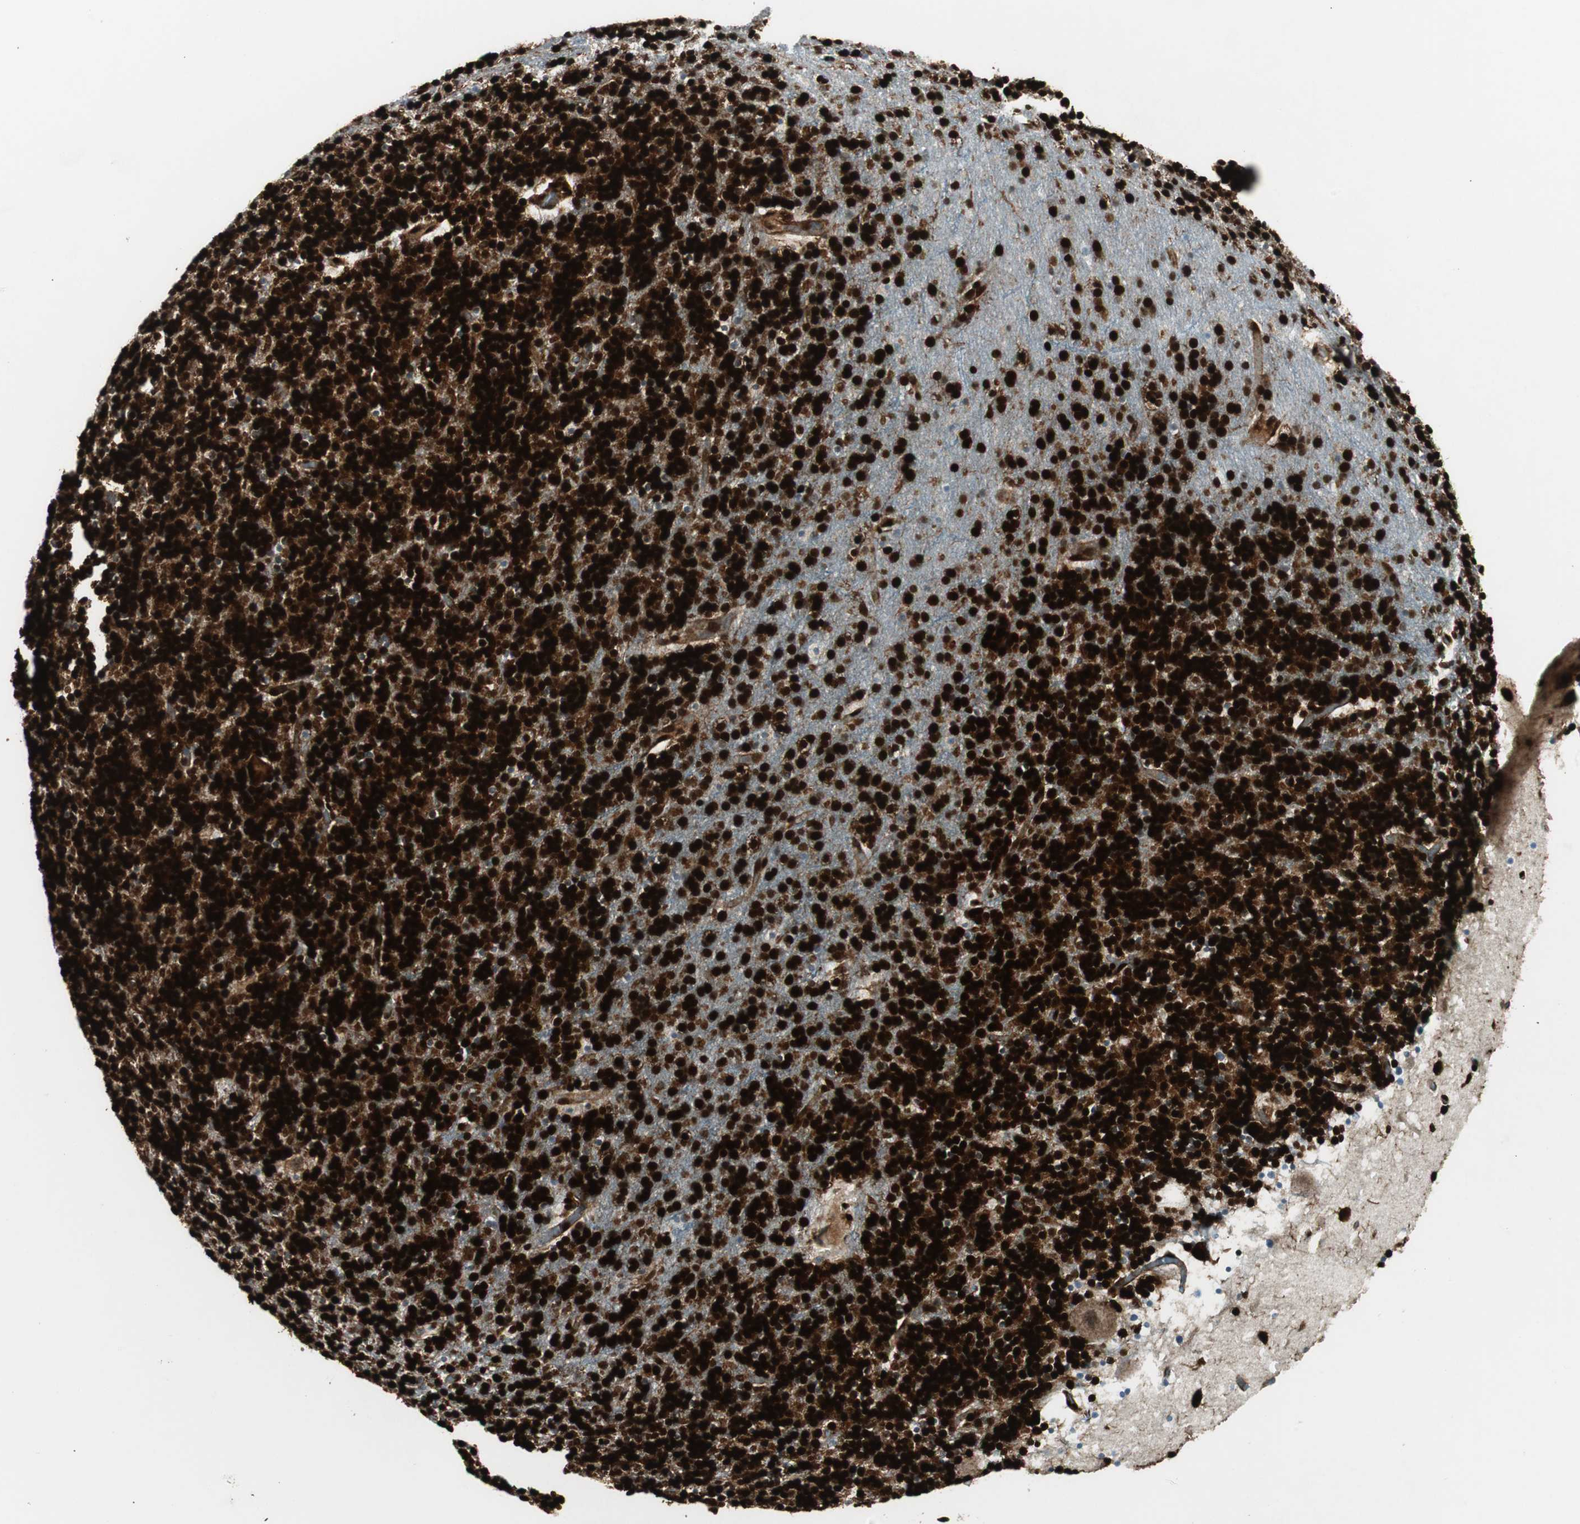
{"staining": {"intensity": "strong", "quantity": ">75%", "location": "nuclear"}, "tissue": "cerebellum", "cell_type": "Cells in granular layer", "image_type": "normal", "snomed": [{"axis": "morphology", "description": "Normal tissue, NOS"}, {"axis": "topography", "description": "Cerebellum"}], "caption": "Approximately >75% of cells in granular layer in normal human cerebellum display strong nuclear protein positivity as visualized by brown immunohistochemical staining.", "gene": "EWSR1", "patient": {"sex": "male", "age": 45}}